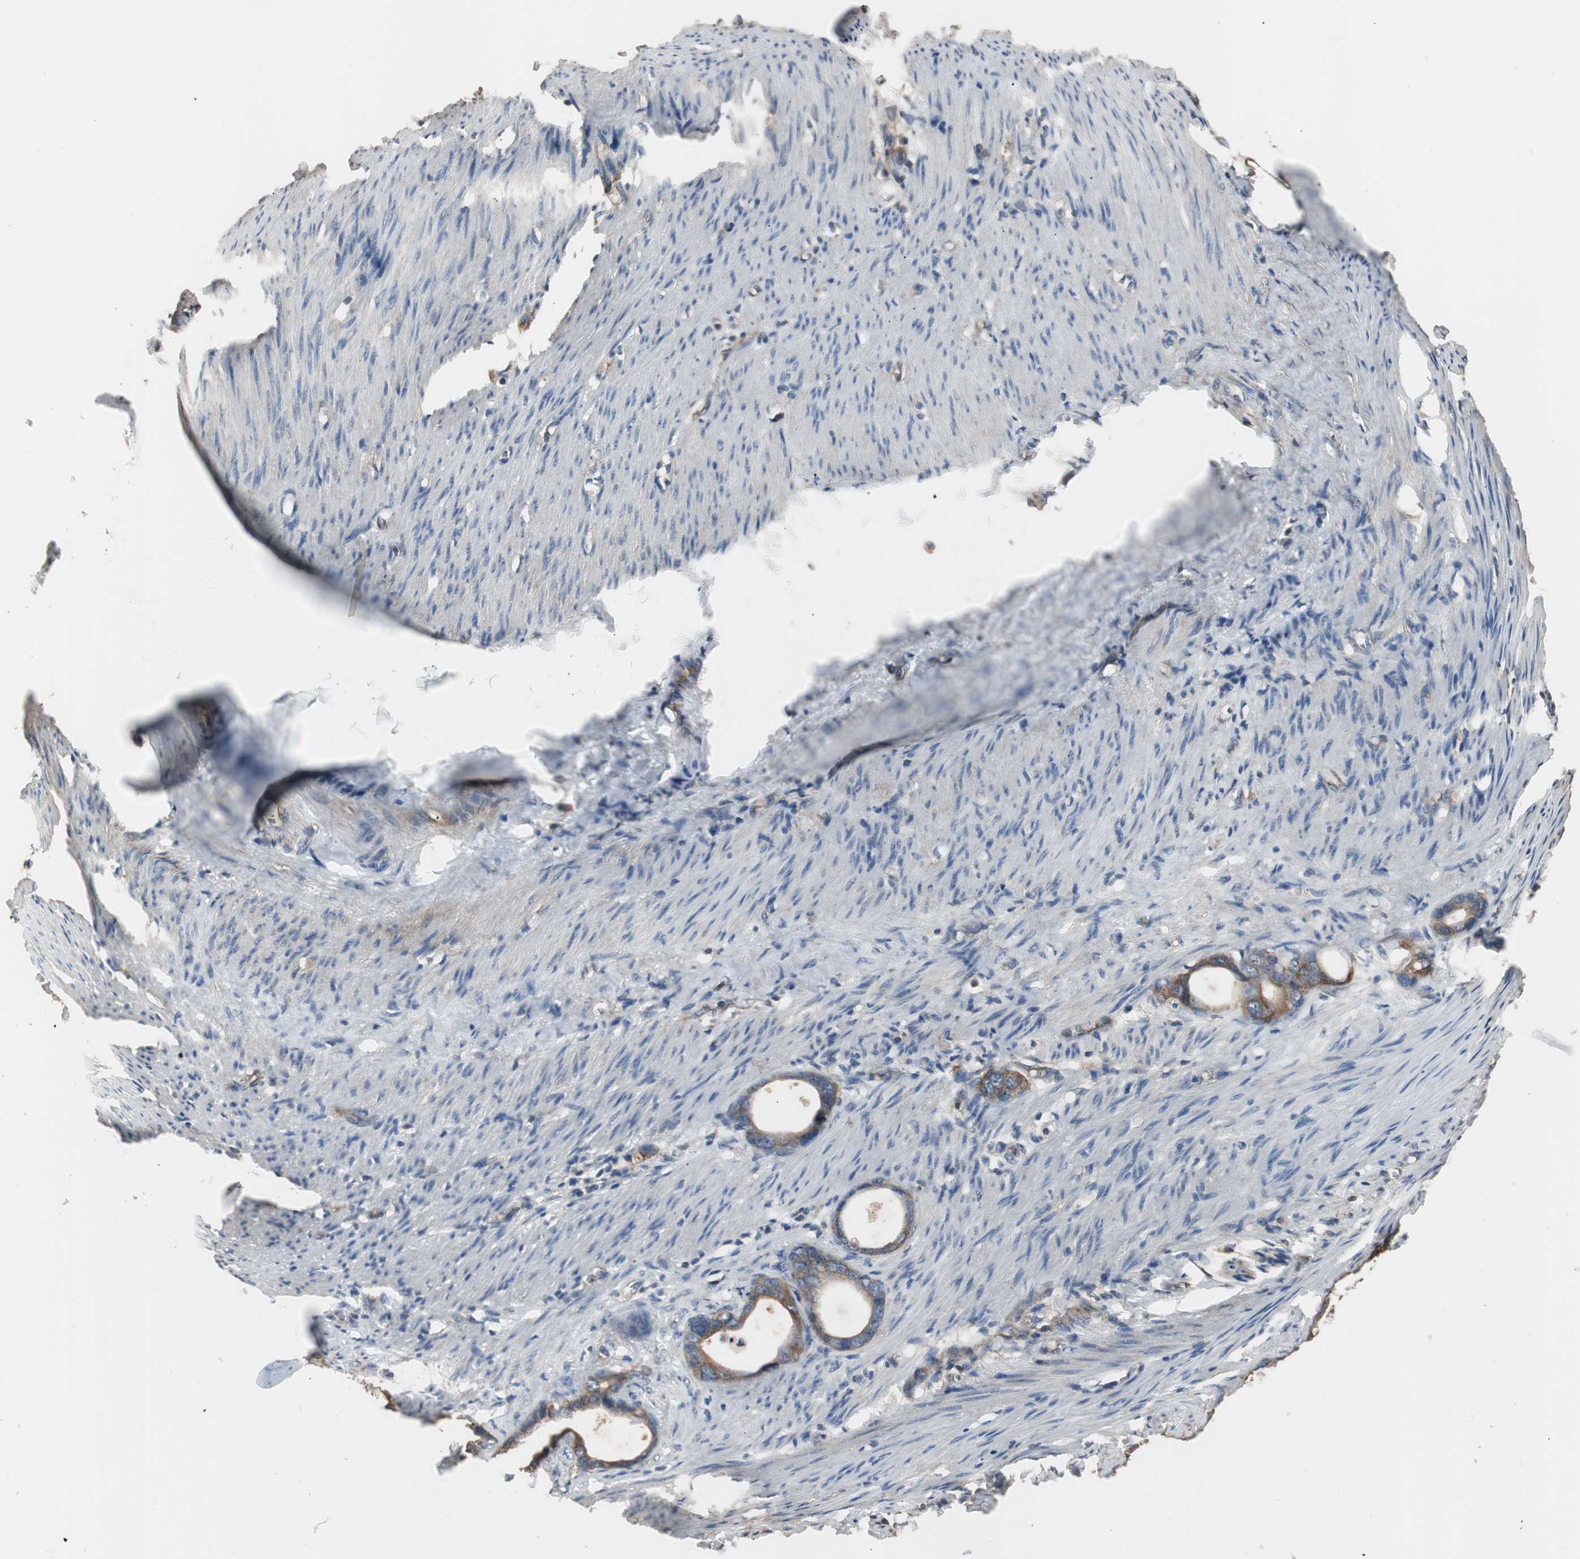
{"staining": {"intensity": "moderate", "quantity": ">75%", "location": "cytoplasmic/membranous"}, "tissue": "stomach cancer", "cell_type": "Tumor cells", "image_type": "cancer", "snomed": [{"axis": "morphology", "description": "Adenocarcinoma, NOS"}, {"axis": "topography", "description": "Stomach"}], "caption": "Protein analysis of stomach cancer (adenocarcinoma) tissue shows moderate cytoplasmic/membranous expression in about >75% of tumor cells.", "gene": "CAPNS1", "patient": {"sex": "female", "age": 75}}